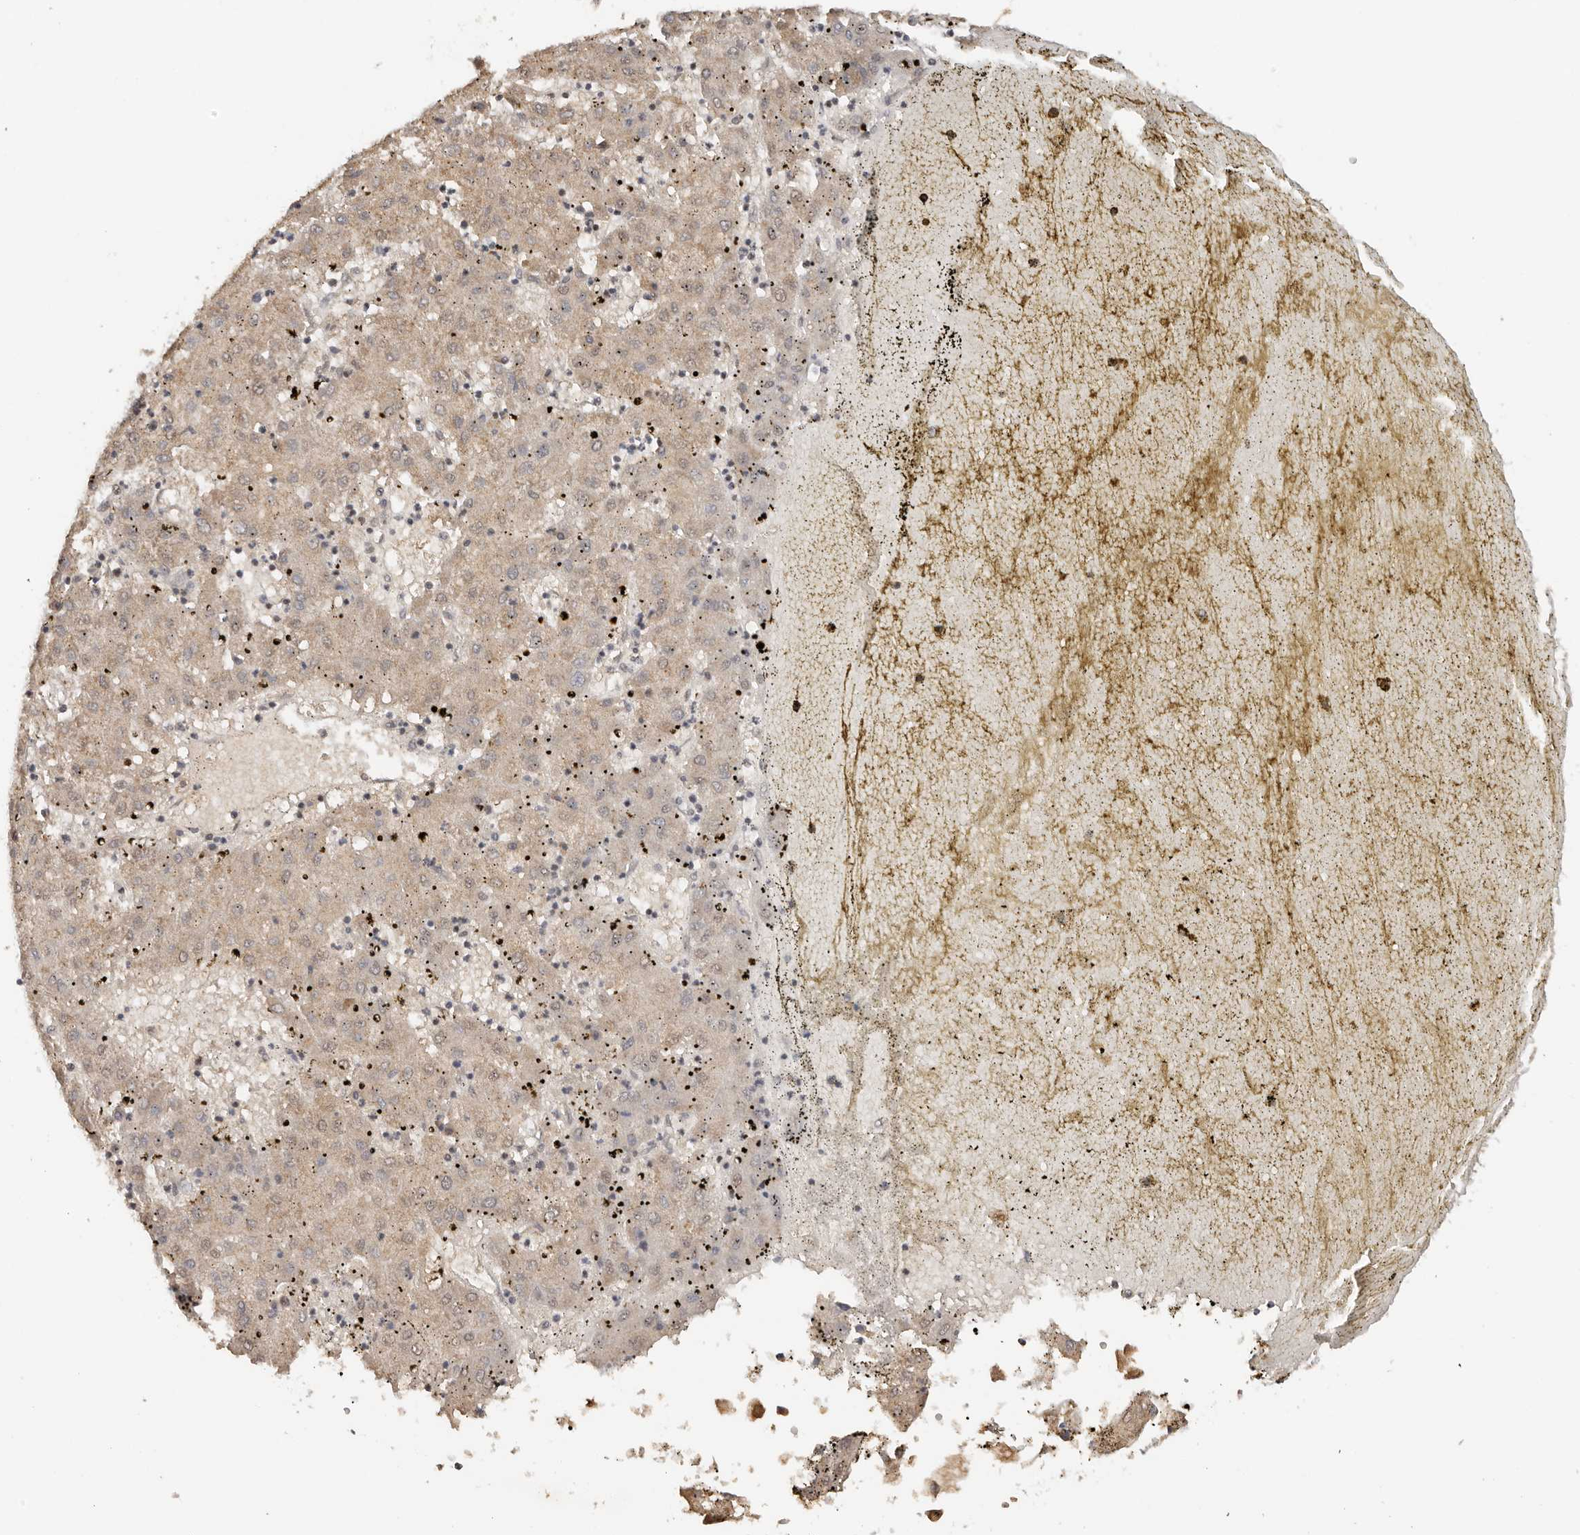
{"staining": {"intensity": "weak", "quantity": ">75%", "location": "cytoplasmic/membranous"}, "tissue": "liver cancer", "cell_type": "Tumor cells", "image_type": "cancer", "snomed": [{"axis": "morphology", "description": "Carcinoma, Hepatocellular, NOS"}, {"axis": "topography", "description": "Liver"}], "caption": "Approximately >75% of tumor cells in human hepatocellular carcinoma (liver) demonstrate weak cytoplasmic/membranous protein staining as visualized by brown immunohistochemical staining.", "gene": "SEC14L1", "patient": {"sex": "male", "age": 72}}